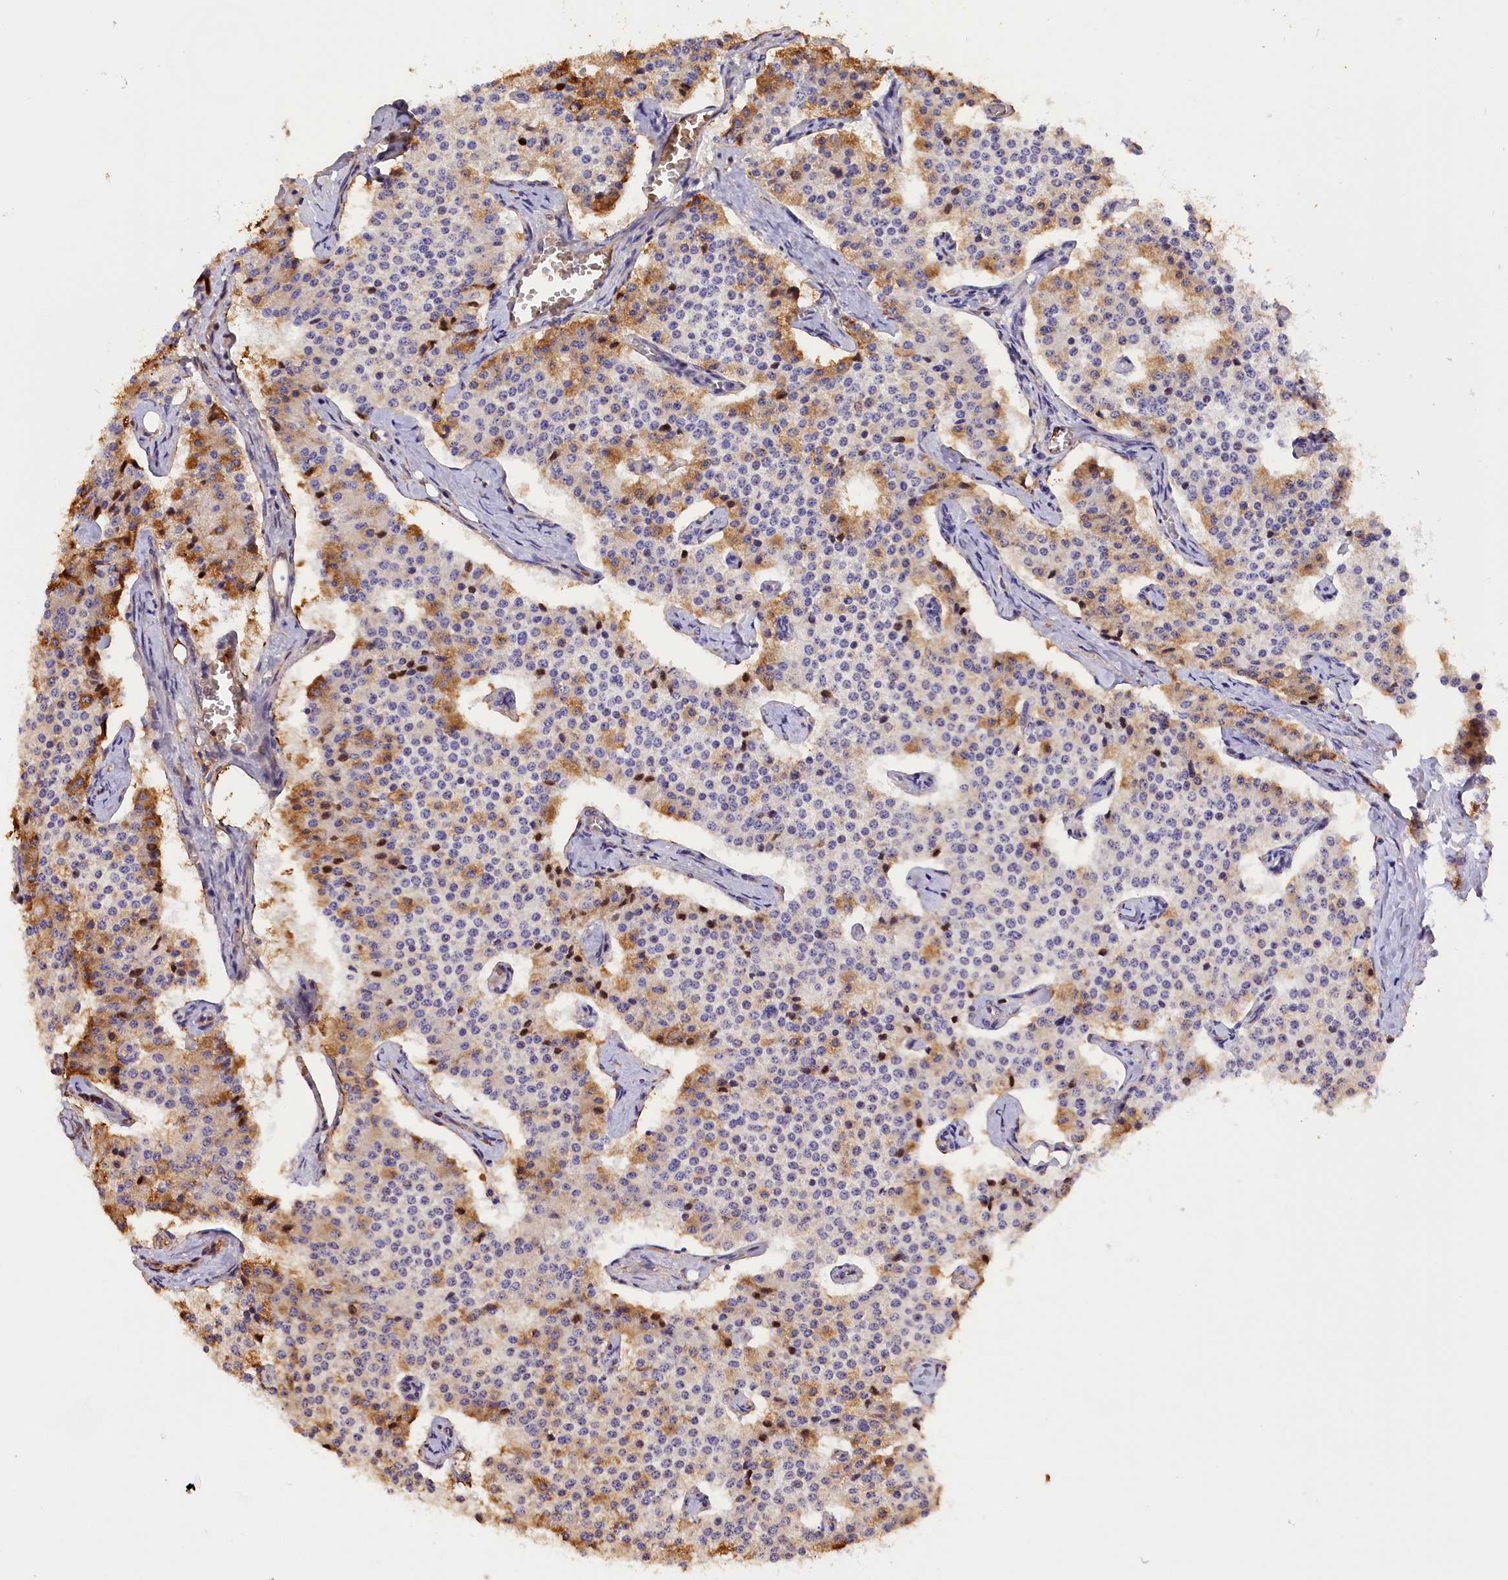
{"staining": {"intensity": "moderate", "quantity": "<25%", "location": "cytoplasmic/membranous"}, "tissue": "carcinoid", "cell_type": "Tumor cells", "image_type": "cancer", "snomed": [{"axis": "morphology", "description": "Carcinoid, malignant, NOS"}, {"axis": "topography", "description": "Colon"}], "caption": "IHC (DAB (3,3'-diaminobenzidine)) staining of carcinoid demonstrates moderate cytoplasmic/membranous protein expression in about <25% of tumor cells. The protein is shown in brown color, while the nuclei are stained blue.", "gene": "PKIA", "patient": {"sex": "female", "age": 52}}